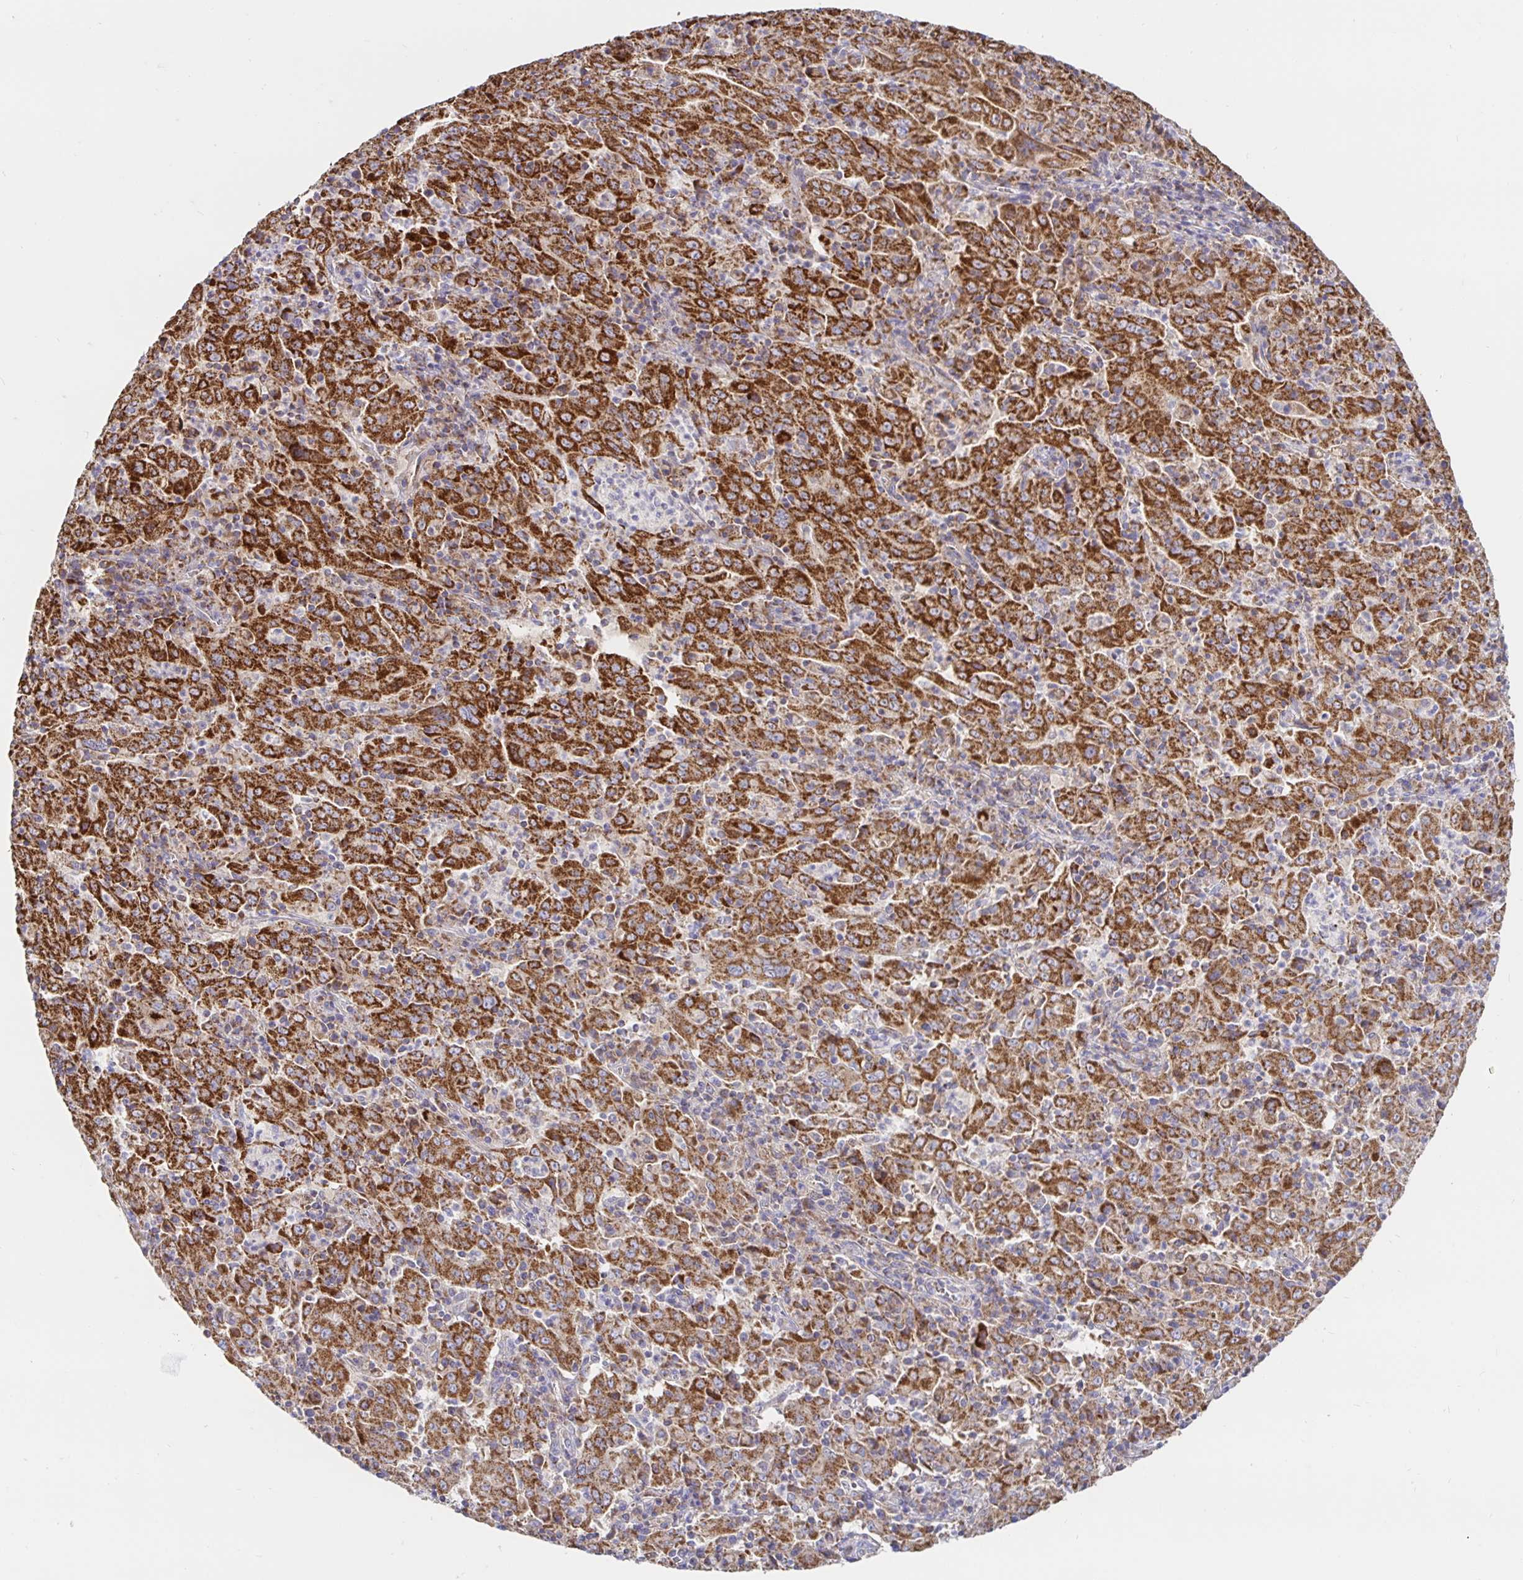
{"staining": {"intensity": "strong", "quantity": ">75%", "location": "cytoplasmic/membranous"}, "tissue": "pancreatic cancer", "cell_type": "Tumor cells", "image_type": "cancer", "snomed": [{"axis": "morphology", "description": "Adenocarcinoma, NOS"}, {"axis": "topography", "description": "Pancreas"}], "caption": "High-power microscopy captured an immunohistochemistry micrograph of adenocarcinoma (pancreatic), revealing strong cytoplasmic/membranous expression in about >75% of tumor cells.", "gene": "PRDX3", "patient": {"sex": "male", "age": 63}}